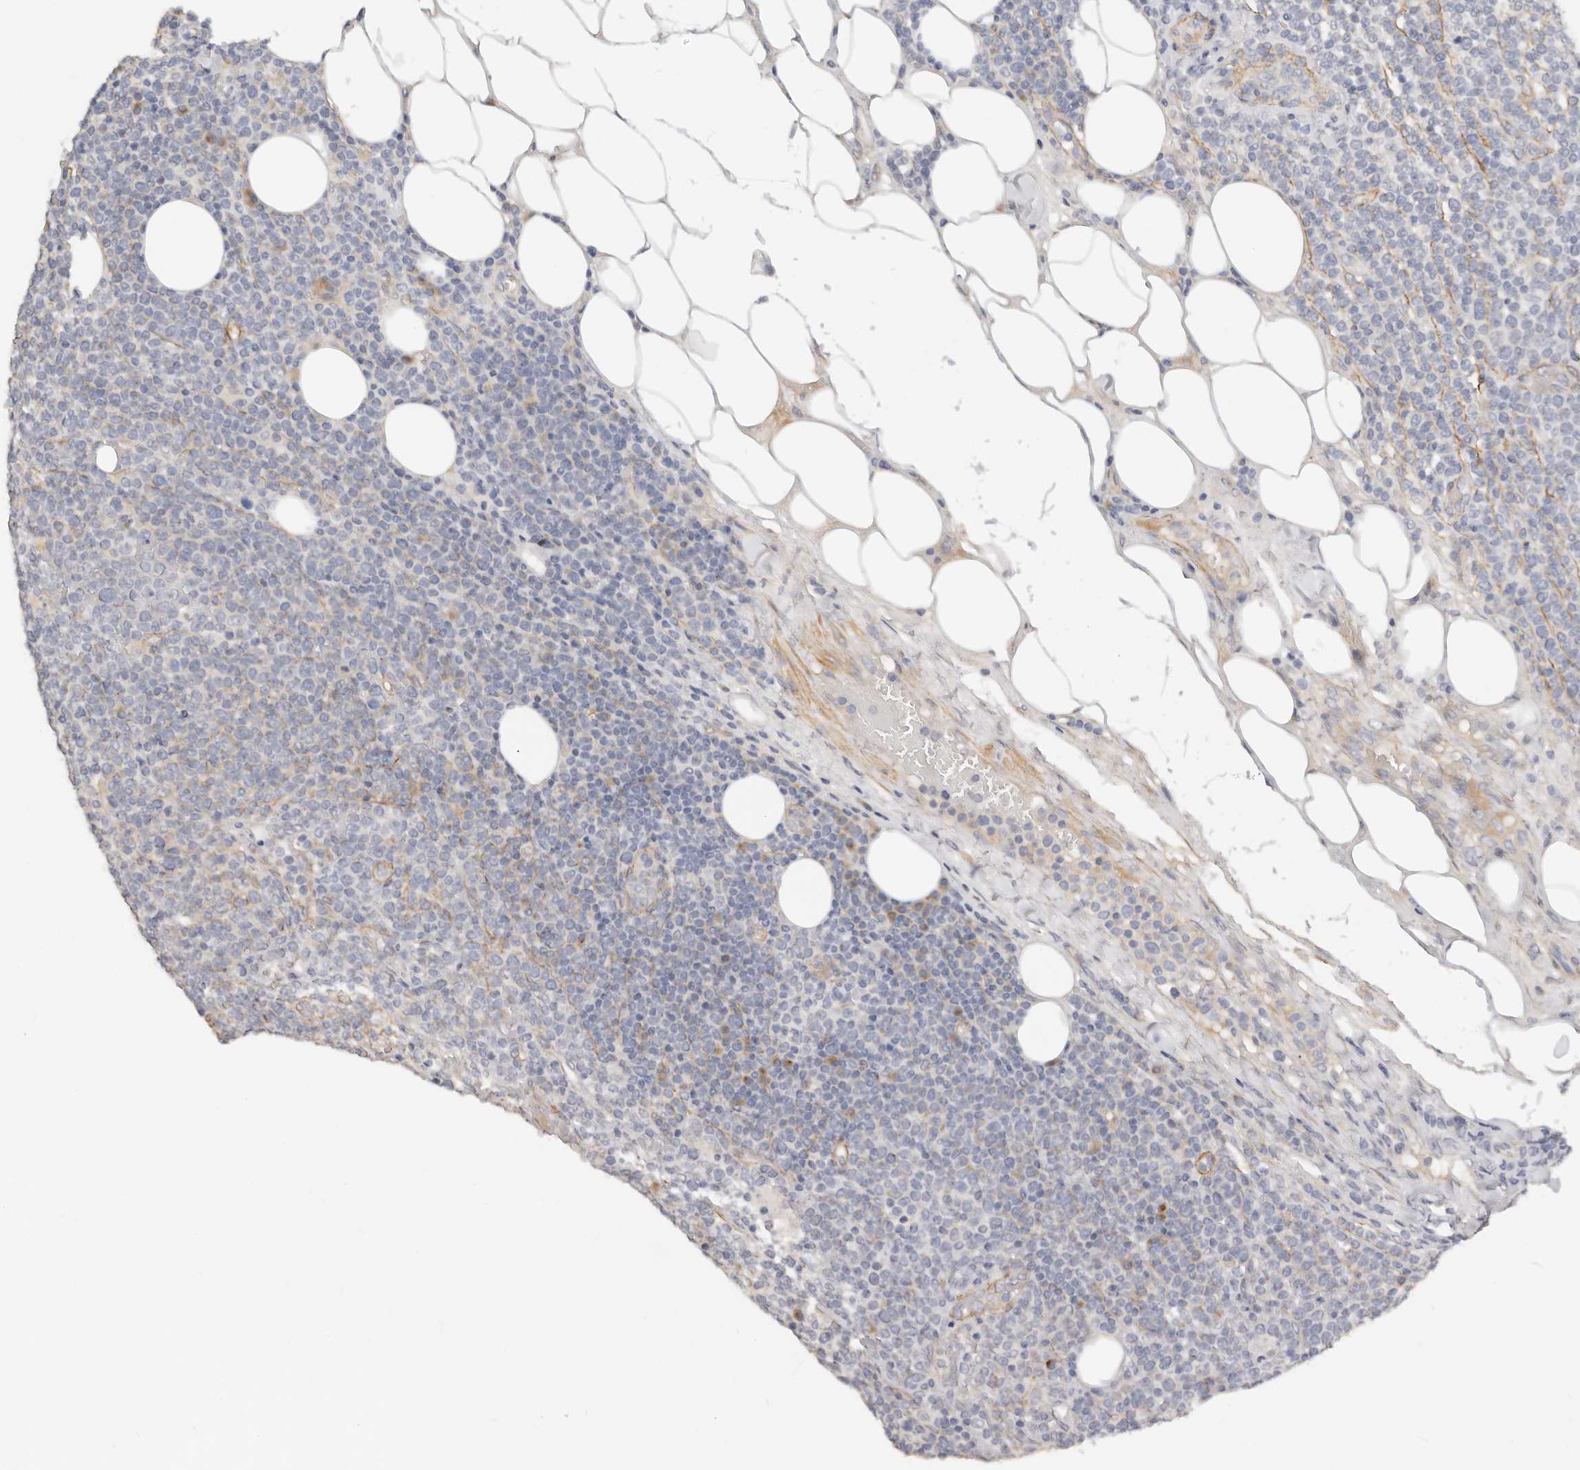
{"staining": {"intensity": "negative", "quantity": "none", "location": "none"}, "tissue": "lymphoma", "cell_type": "Tumor cells", "image_type": "cancer", "snomed": [{"axis": "morphology", "description": "Malignant lymphoma, non-Hodgkin's type, High grade"}, {"axis": "topography", "description": "Lymph node"}], "caption": "There is no significant positivity in tumor cells of lymphoma.", "gene": "RABAC1", "patient": {"sex": "male", "age": 61}}